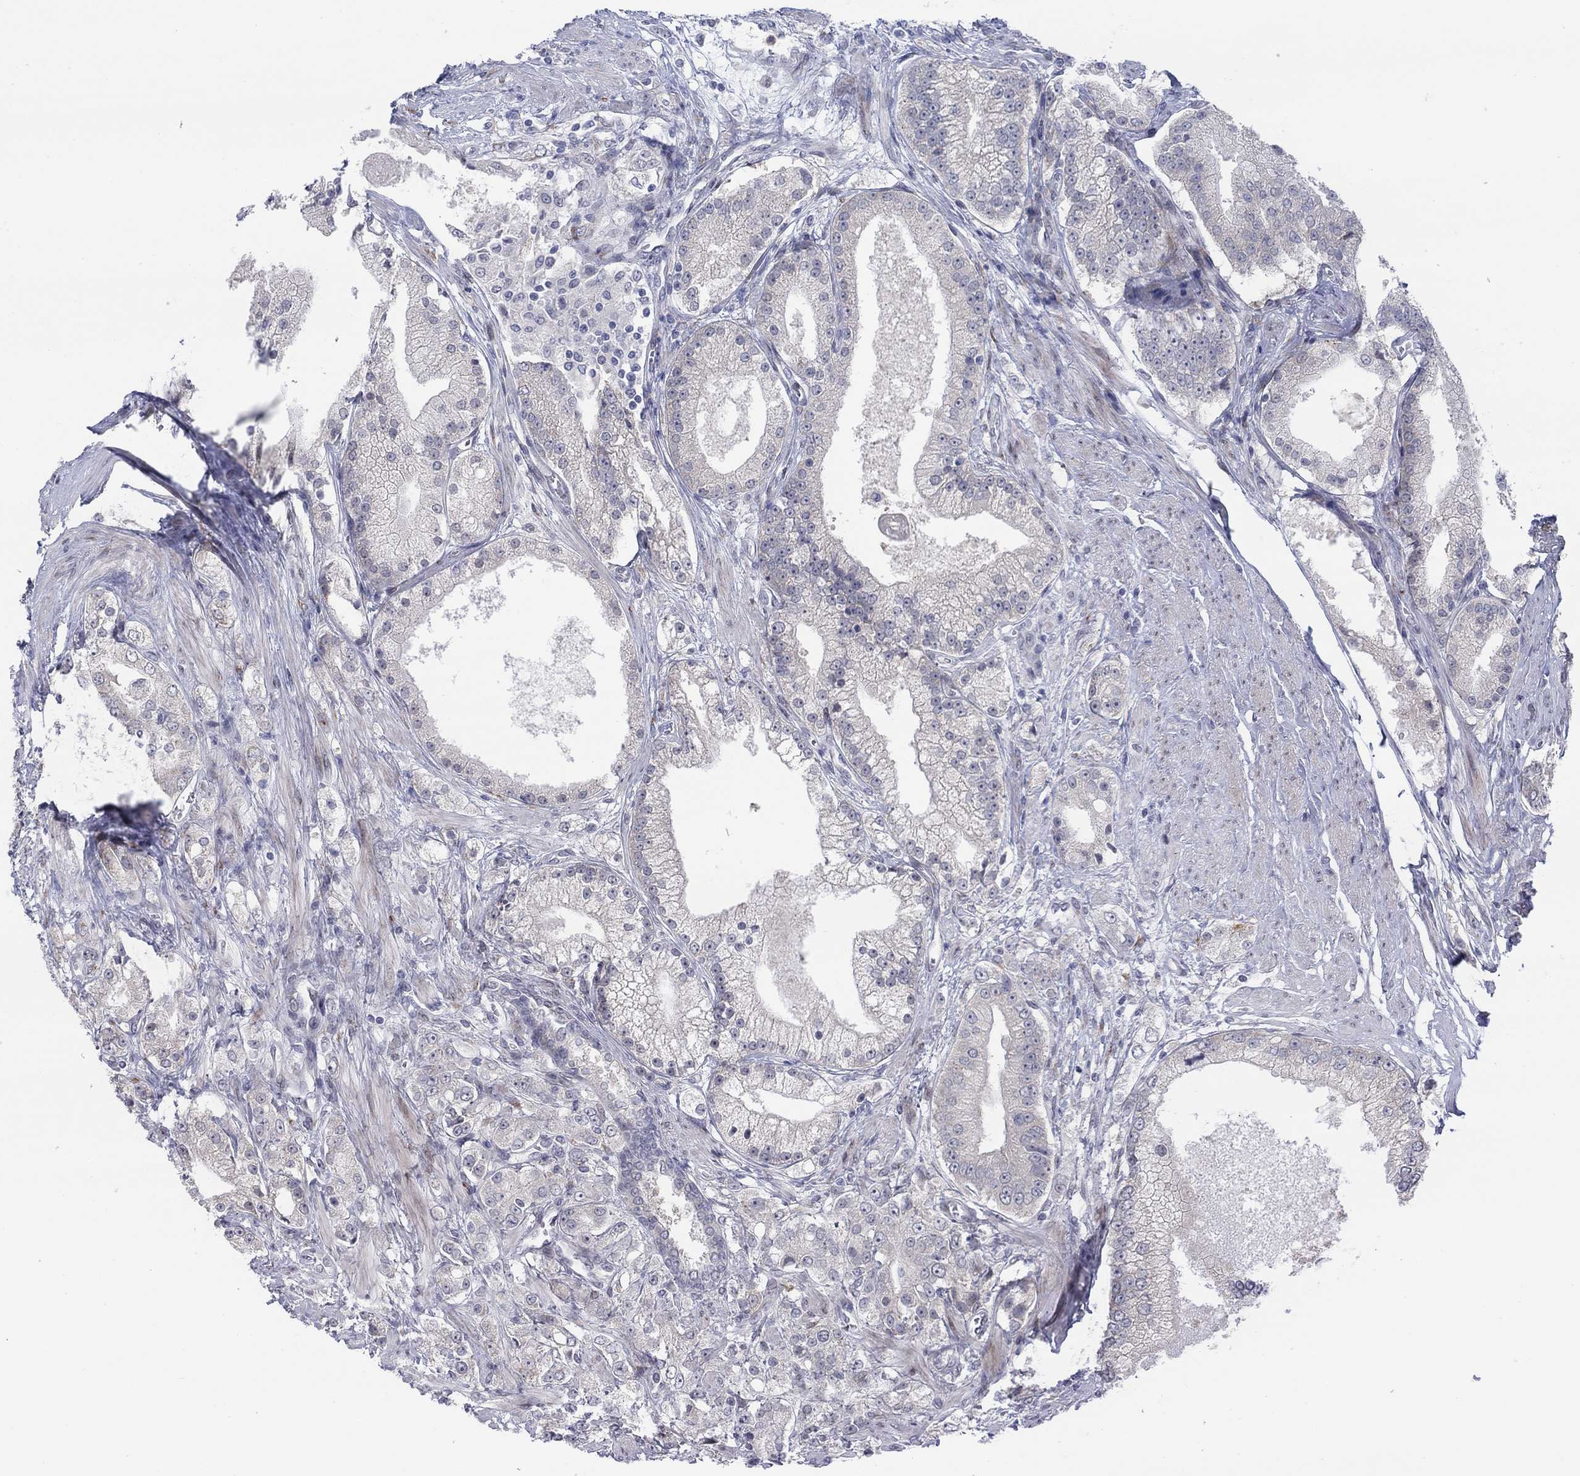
{"staining": {"intensity": "negative", "quantity": "none", "location": "none"}, "tissue": "prostate cancer", "cell_type": "Tumor cells", "image_type": "cancer", "snomed": [{"axis": "morphology", "description": "Adenocarcinoma, NOS"}, {"axis": "topography", "description": "Prostate and seminal vesicle, NOS"}, {"axis": "topography", "description": "Prostate"}], "caption": "IHC micrograph of prostate cancer stained for a protein (brown), which reveals no staining in tumor cells.", "gene": "TTC21B", "patient": {"sex": "male", "age": 67}}